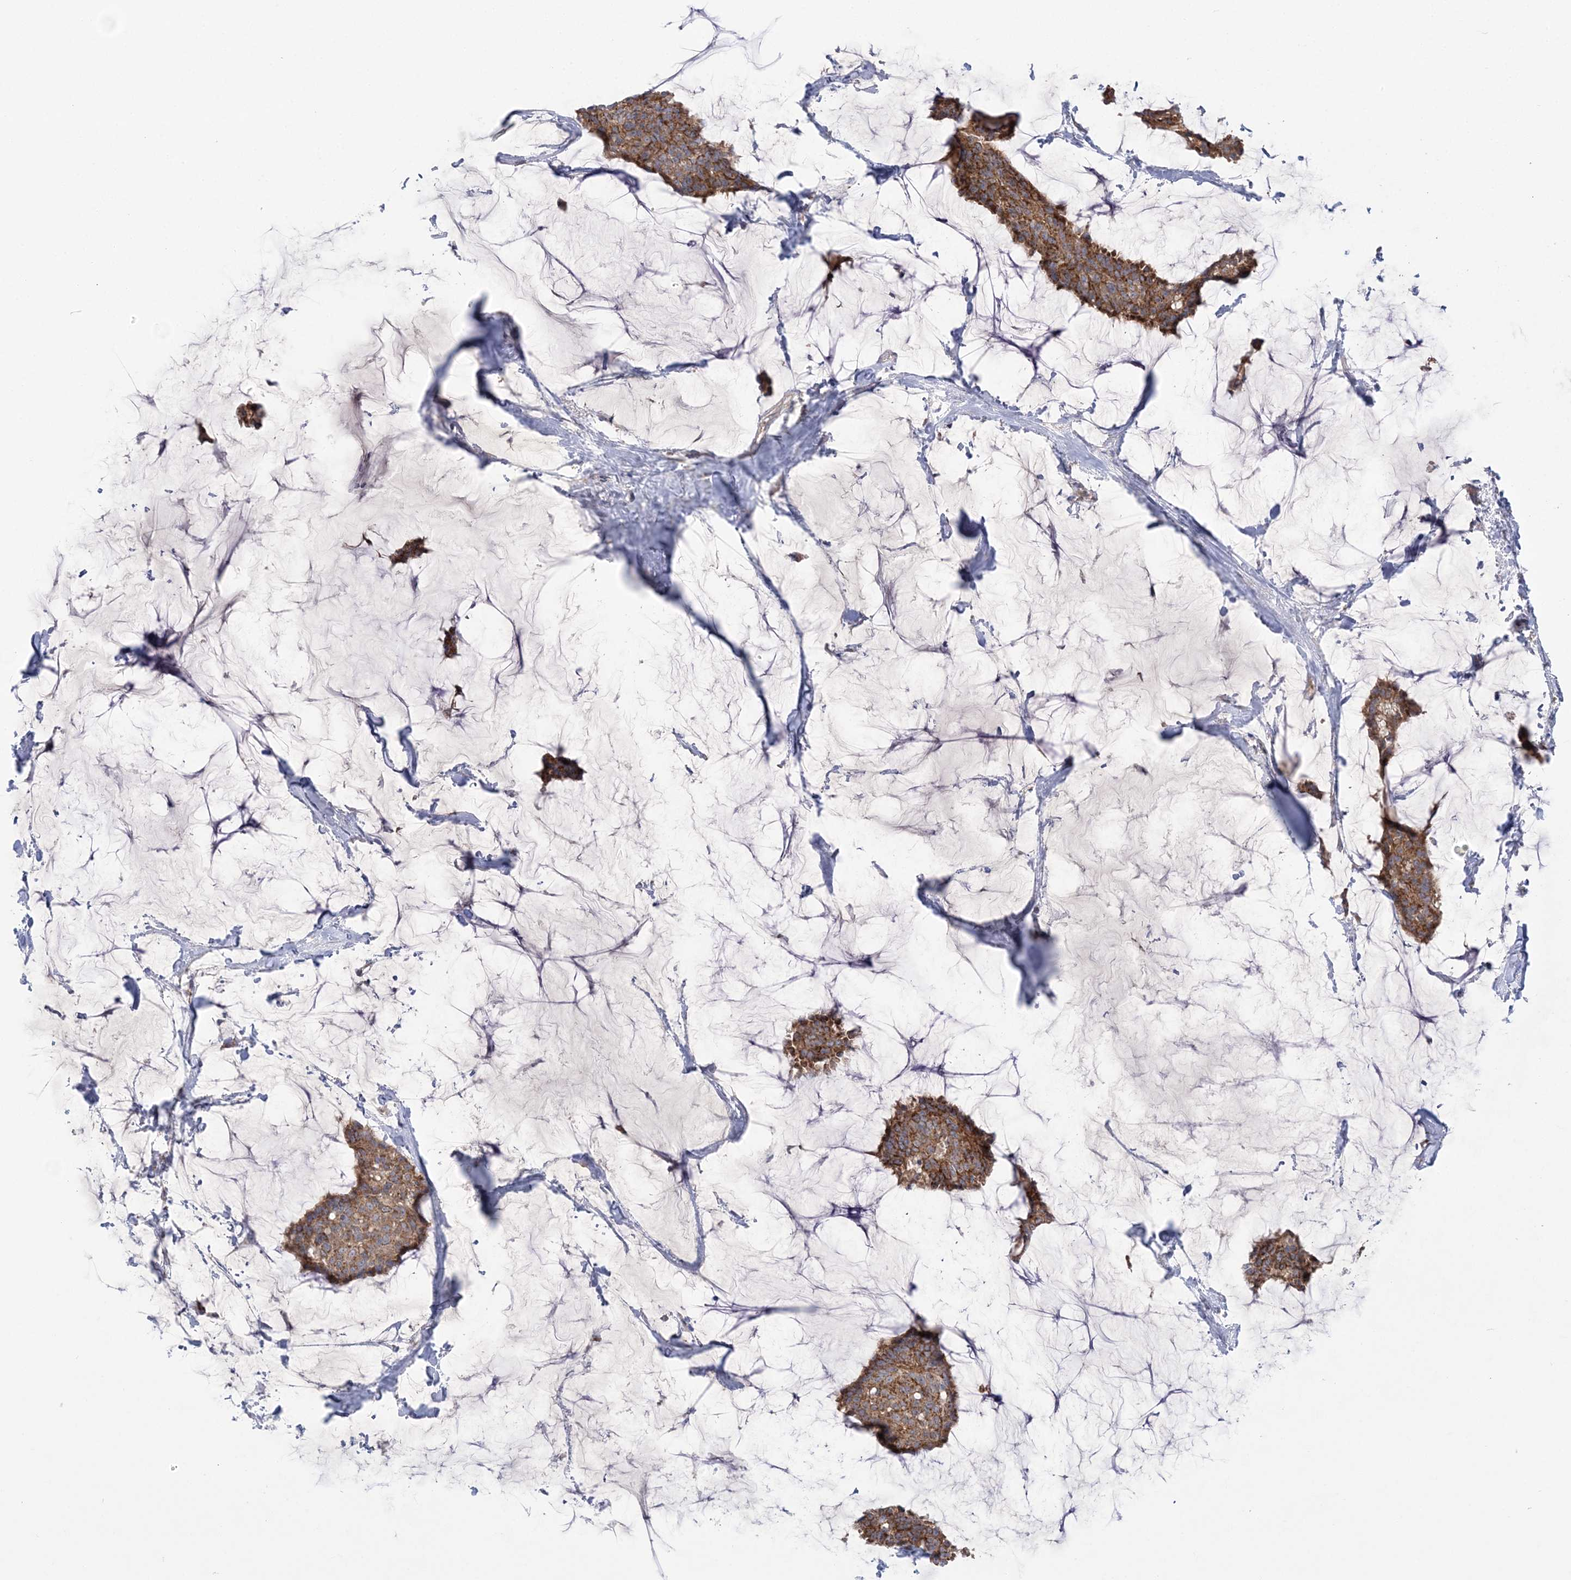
{"staining": {"intensity": "moderate", "quantity": ">75%", "location": "cytoplasmic/membranous"}, "tissue": "breast cancer", "cell_type": "Tumor cells", "image_type": "cancer", "snomed": [{"axis": "morphology", "description": "Duct carcinoma"}, {"axis": "topography", "description": "Breast"}], "caption": "Immunohistochemical staining of intraductal carcinoma (breast) reveals moderate cytoplasmic/membranous protein positivity in approximately >75% of tumor cells.", "gene": "MMADHC", "patient": {"sex": "female", "age": 93}}